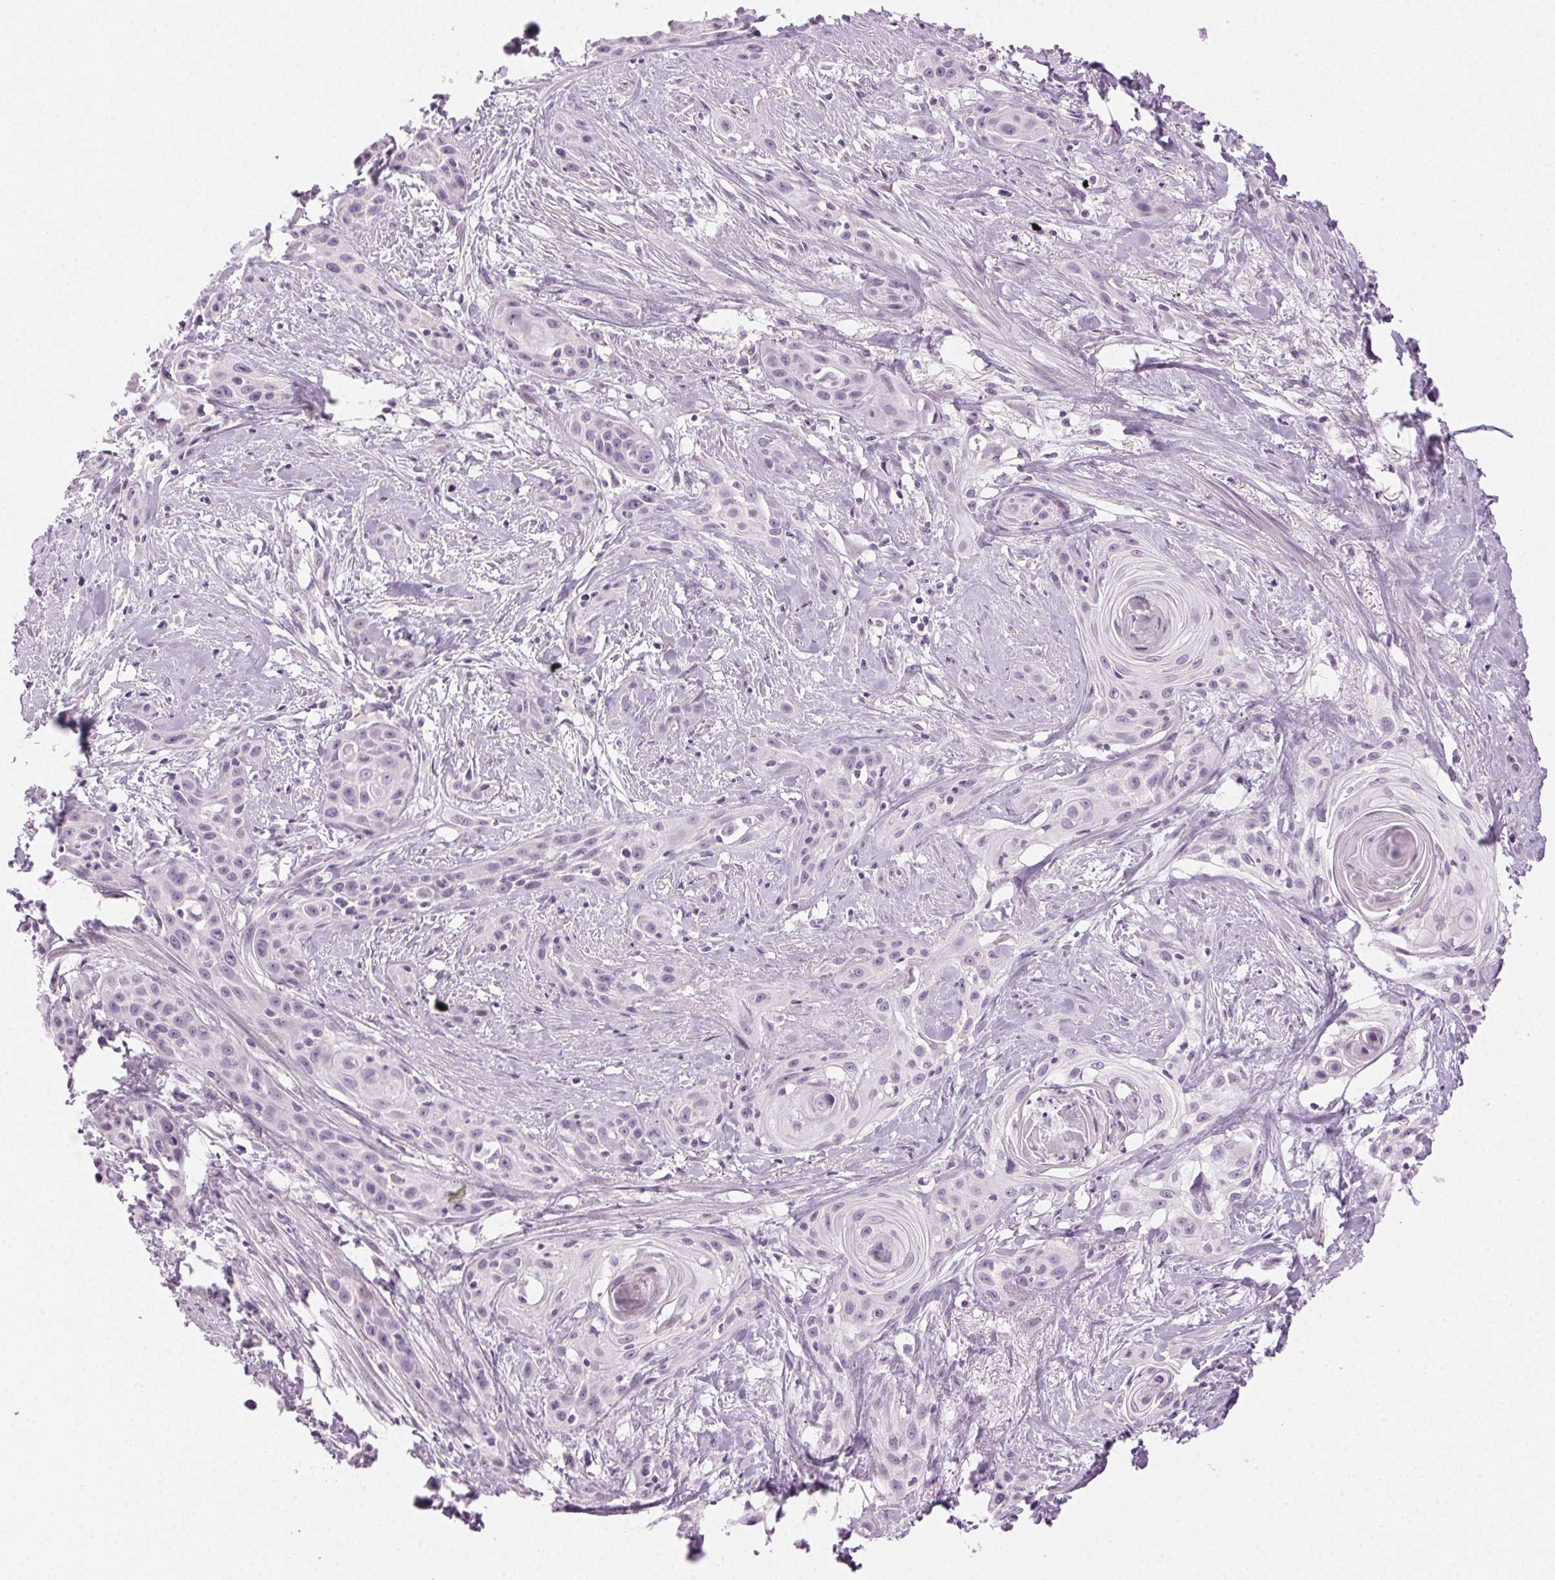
{"staining": {"intensity": "negative", "quantity": "none", "location": "none"}, "tissue": "skin cancer", "cell_type": "Tumor cells", "image_type": "cancer", "snomed": [{"axis": "morphology", "description": "Squamous cell carcinoma, NOS"}, {"axis": "topography", "description": "Skin"}, {"axis": "topography", "description": "Anal"}], "caption": "Skin cancer was stained to show a protein in brown. There is no significant positivity in tumor cells.", "gene": "AIF1L", "patient": {"sex": "male", "age": 64}}